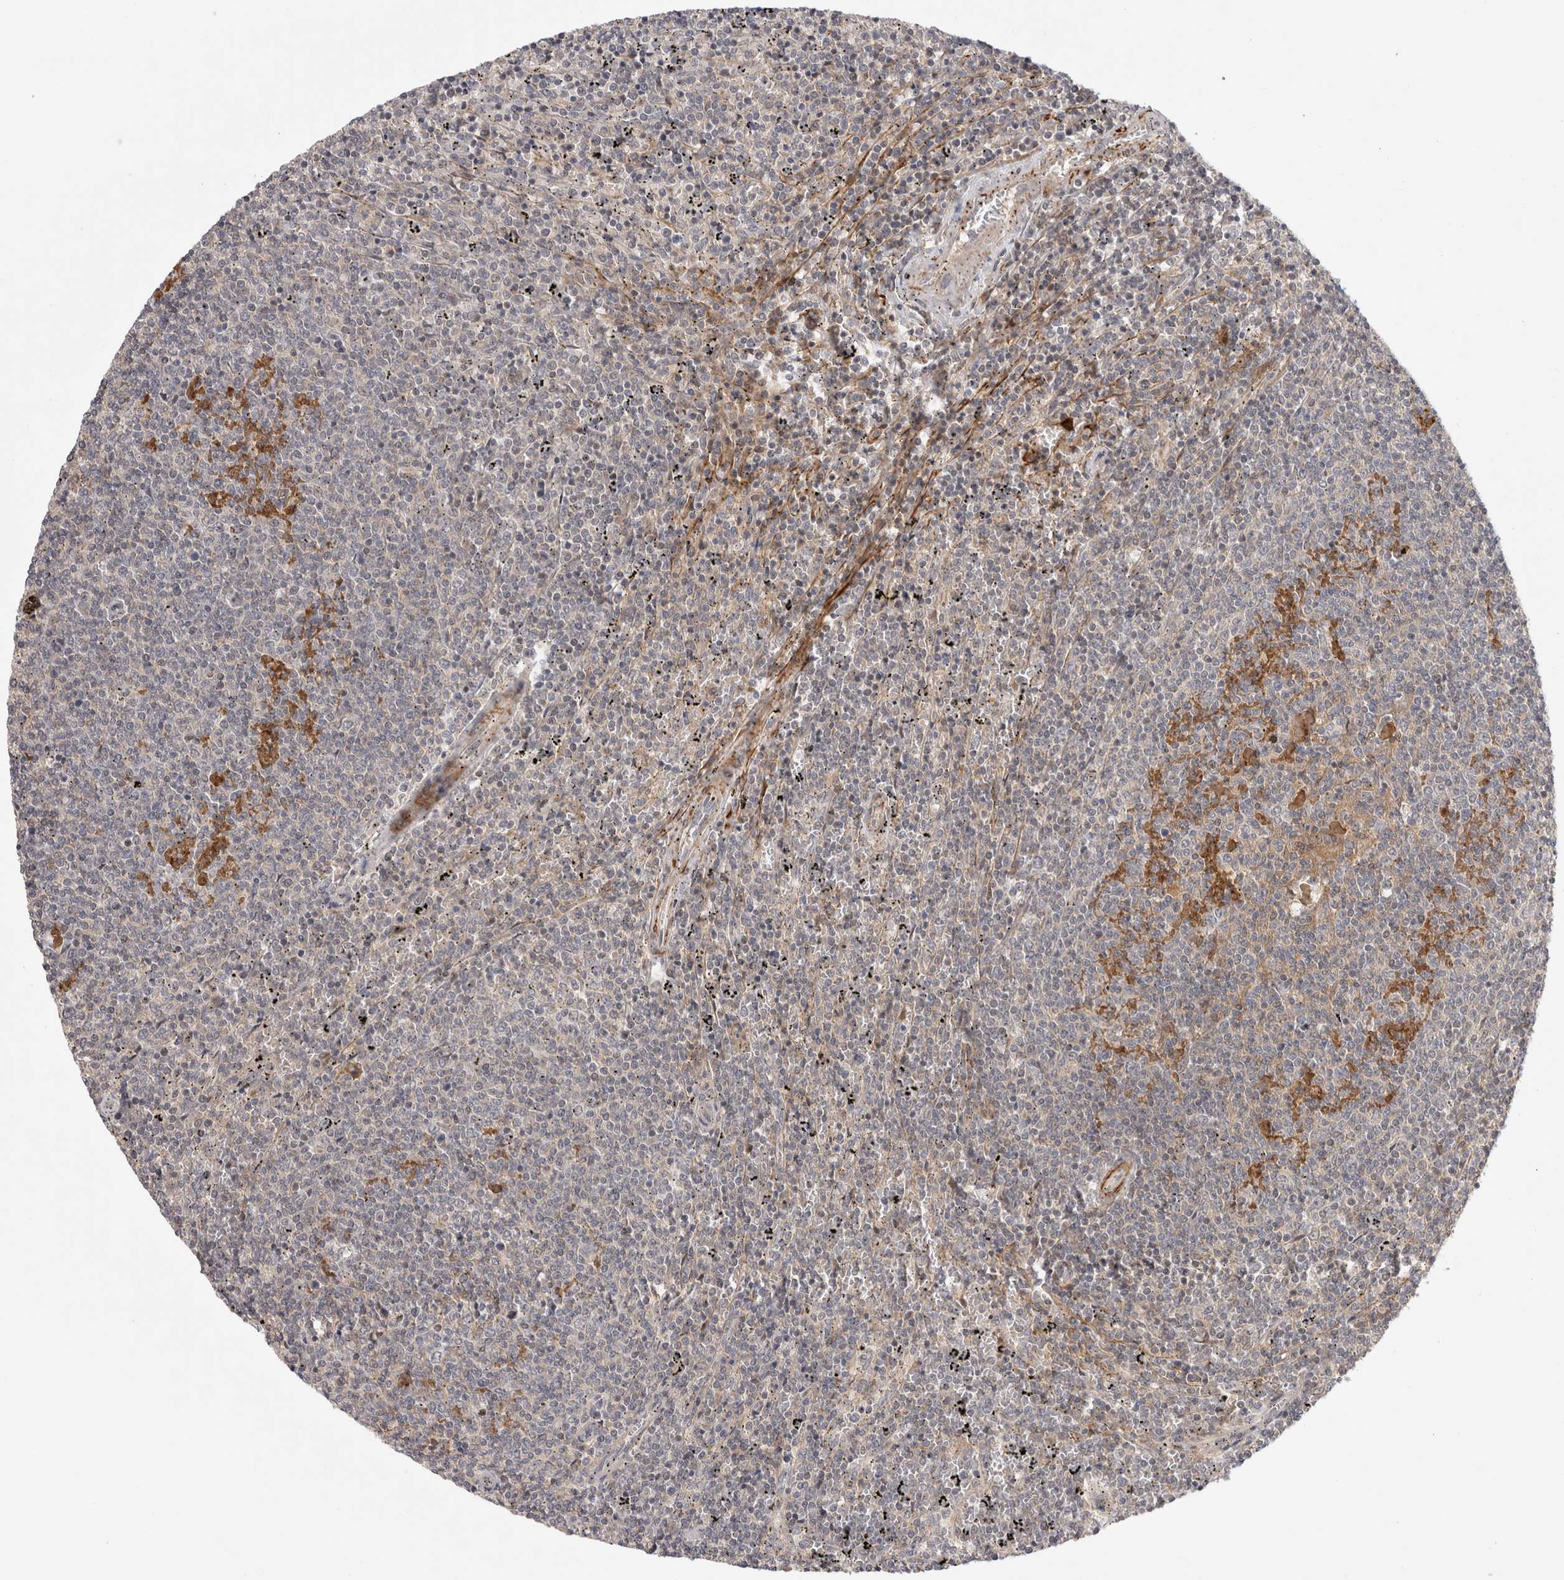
{"staining": {"intensity": "negative", "quantity": "none", "location": "none"}, "tissue": "lymphoma", "cell_type": "Tumor cells", "image_type": "cancer", "snomed": [{"axis": "morphology", "description": "Malignant lymphoma, non-Hodgkin's type, Low grade"}, {"axis": "topography", "description": "Spleen"}], "caption": "Tumor cells show no significant positivity in lymphoma.", "gene": "ZNF318", "patient": {"sex": "female", "age": 50}}